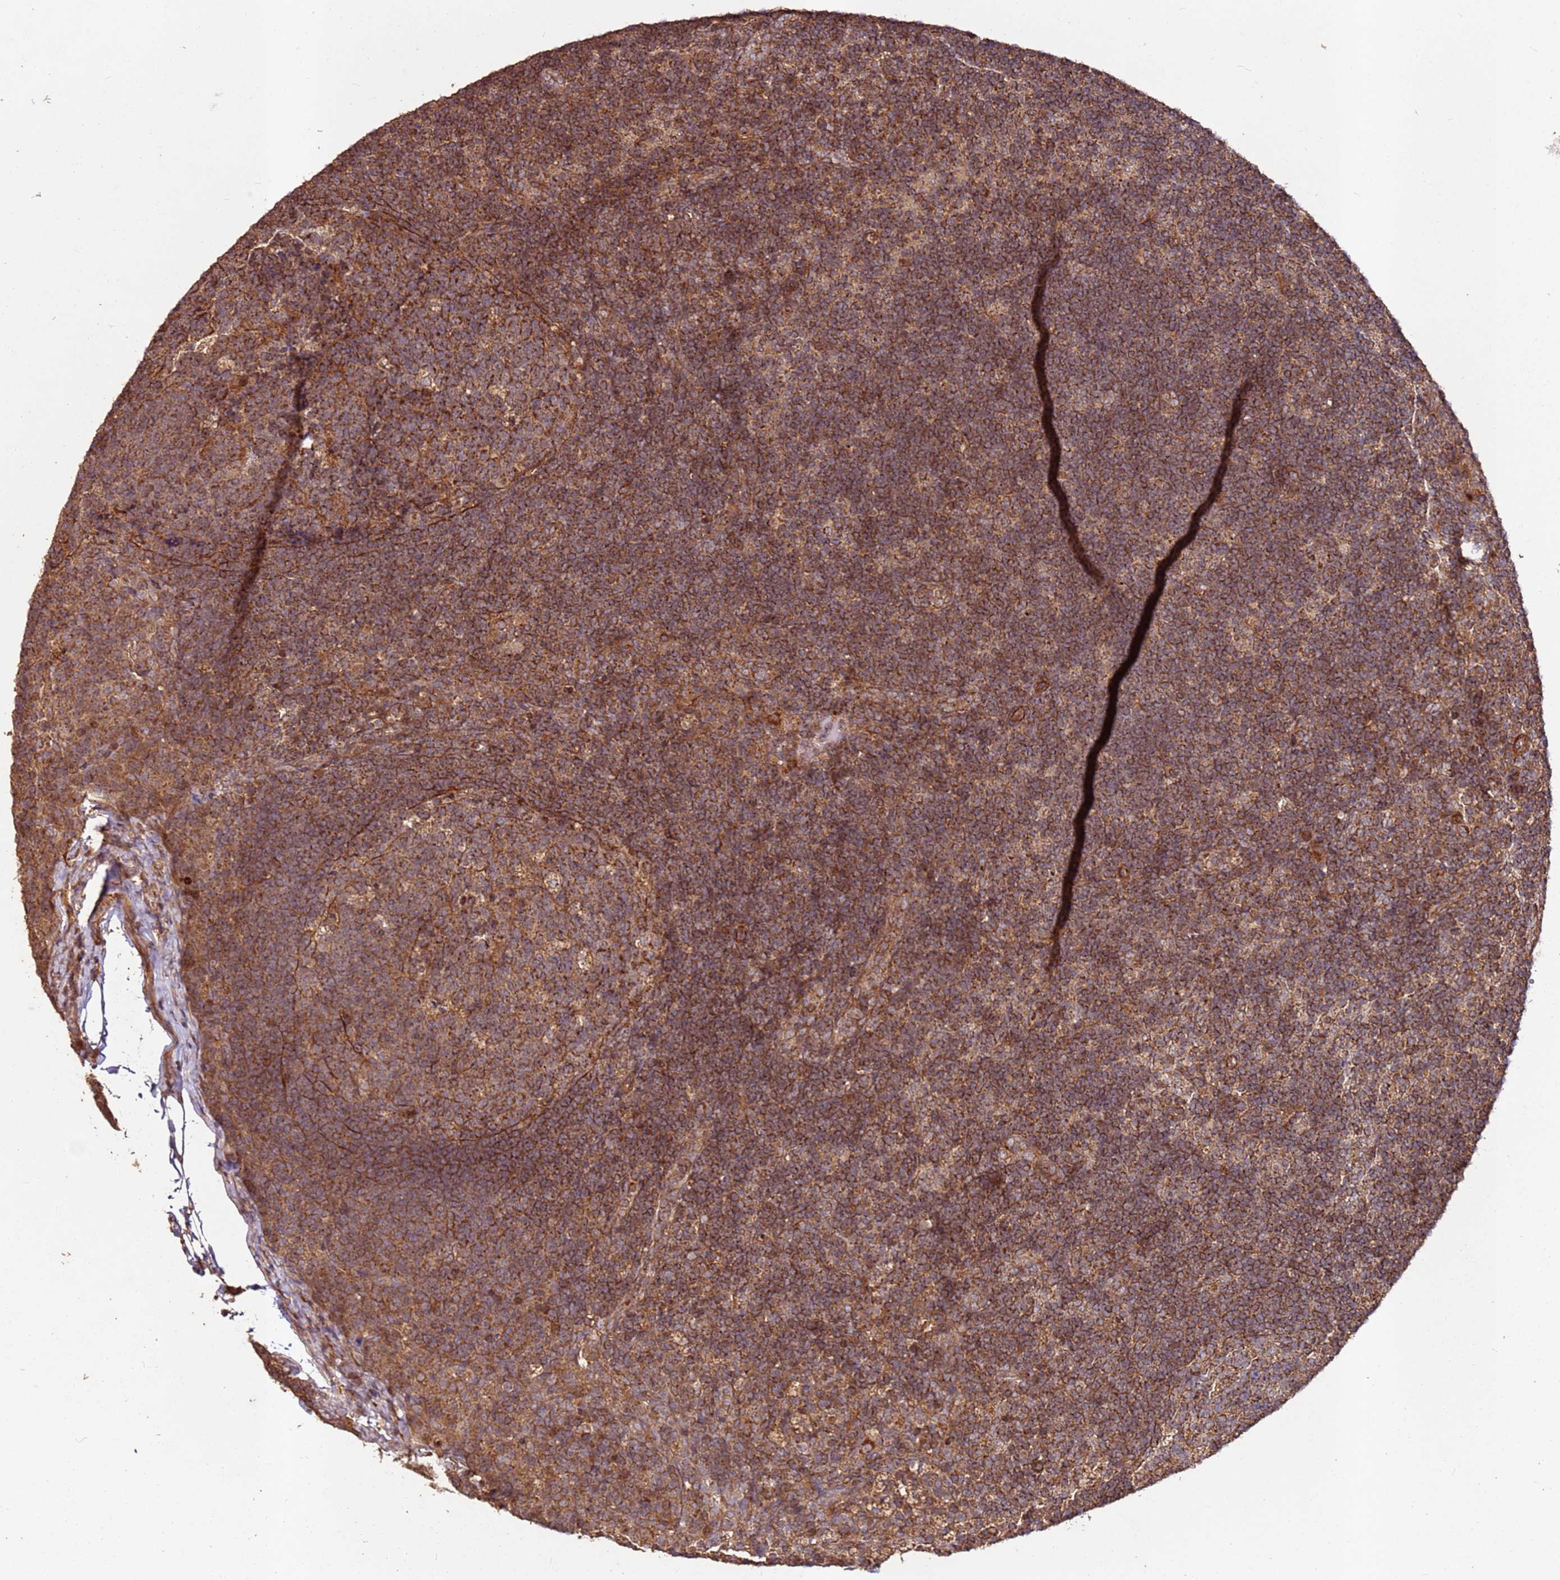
{"staining": {"intensity": "moderate", "quantity": ">75%", "location": "cytoplasmic/membranous"}, "tissue": "lymph node", "cell_type": "Germinal center cells", "image_type": "normal", "snomed": [{"axis": "morphology", "description": "Normal tissue, NOS"}, {"axis": "topography", "description": "Lymph node"}], "caption": "Lymph node stained for a protein exhibits moderate cytoplasmic/membranous positivity in germinal center cells. Using DAB (brown) and hematoxylin (blue) stains, captured at high magnification using brightfield microscopy.", "gene": "FAM186A", "patient": {"sex": "female", "age": 31}}